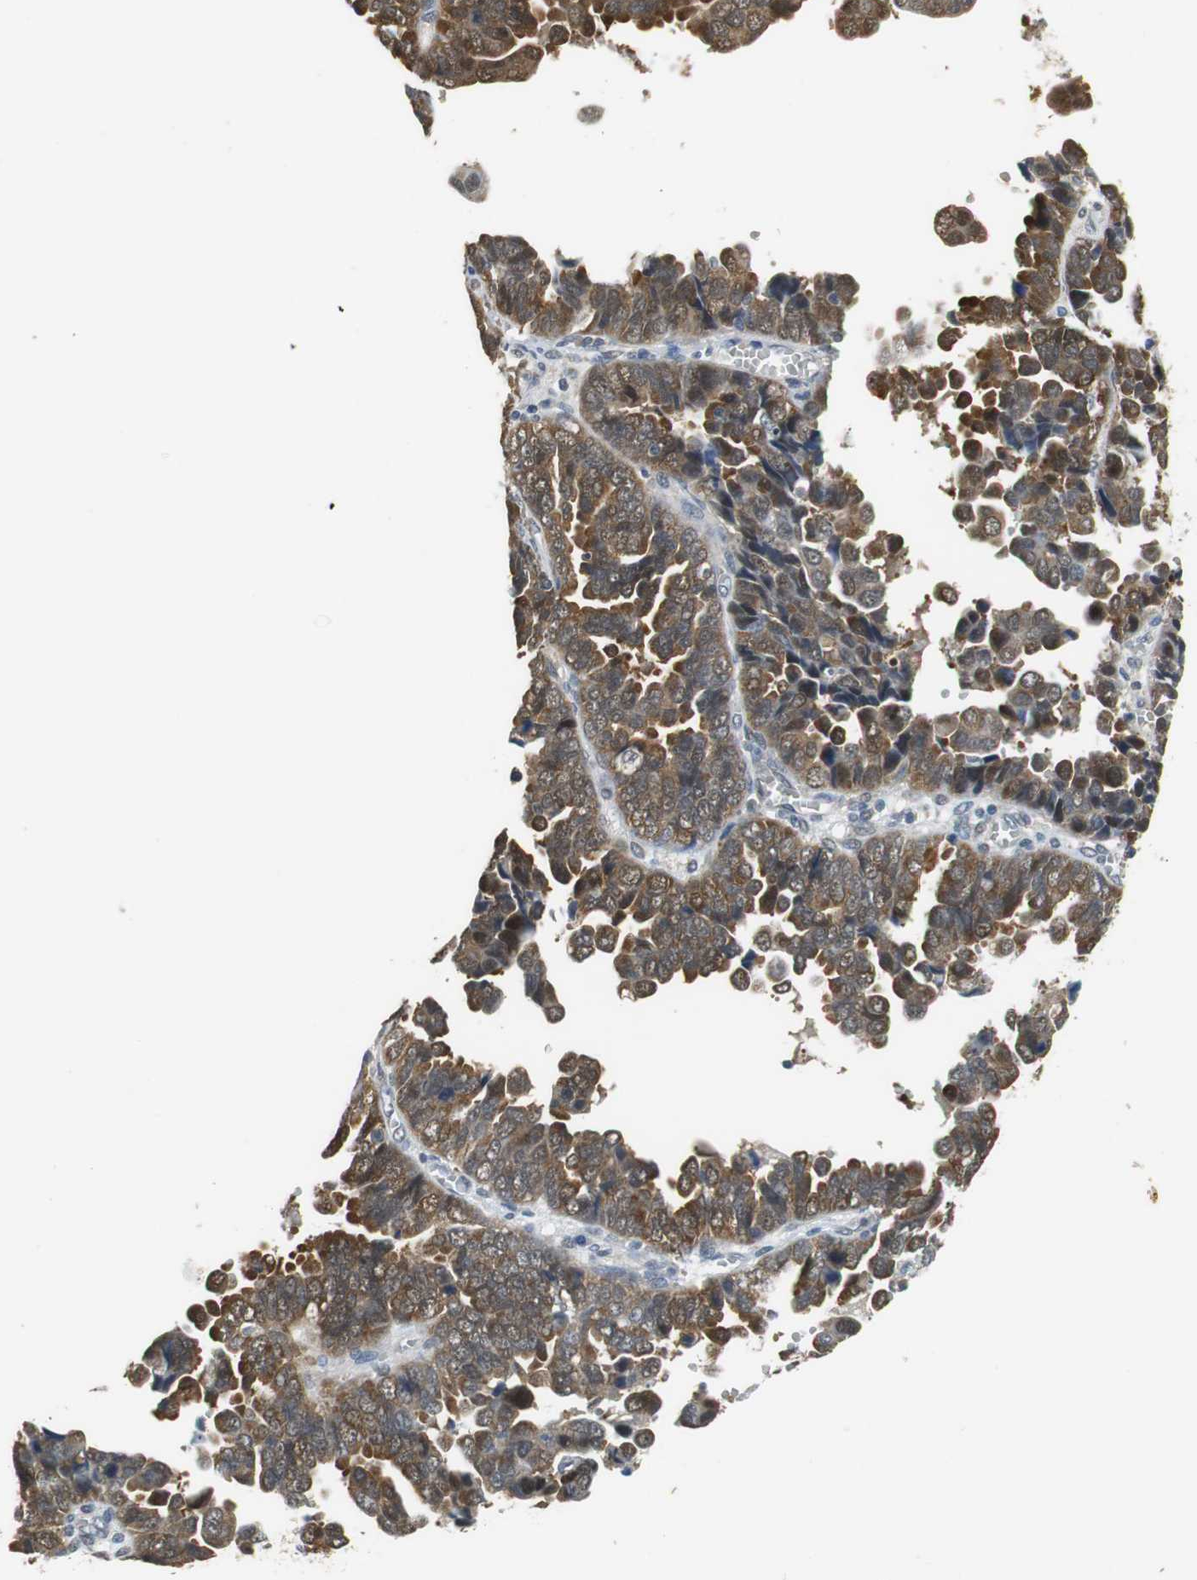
{"staining": {"intensity": "strong", "quantity": ">75%", "location": "cytoplasmic/membranous,nuclear"}, "tissue": "endometrial cancer", "cell_type": "Tumor cells", "image_type": "cancer", "snomed": [{"axis": "morphology", "description": "Adenocarcinoma, NOS"}, {"axis": "topography", "description": "Endometrium"}], "caption": "Immunohistochemistry micrograph of human endometrial cancer stained for a protein (brown), which reveals high levels of strong cytoplasmic/membranous and nuclear positivity in about >75% of tumor cells.", "gene": "UBQLN2", "patient": {"sex": "female", "age": 75}}